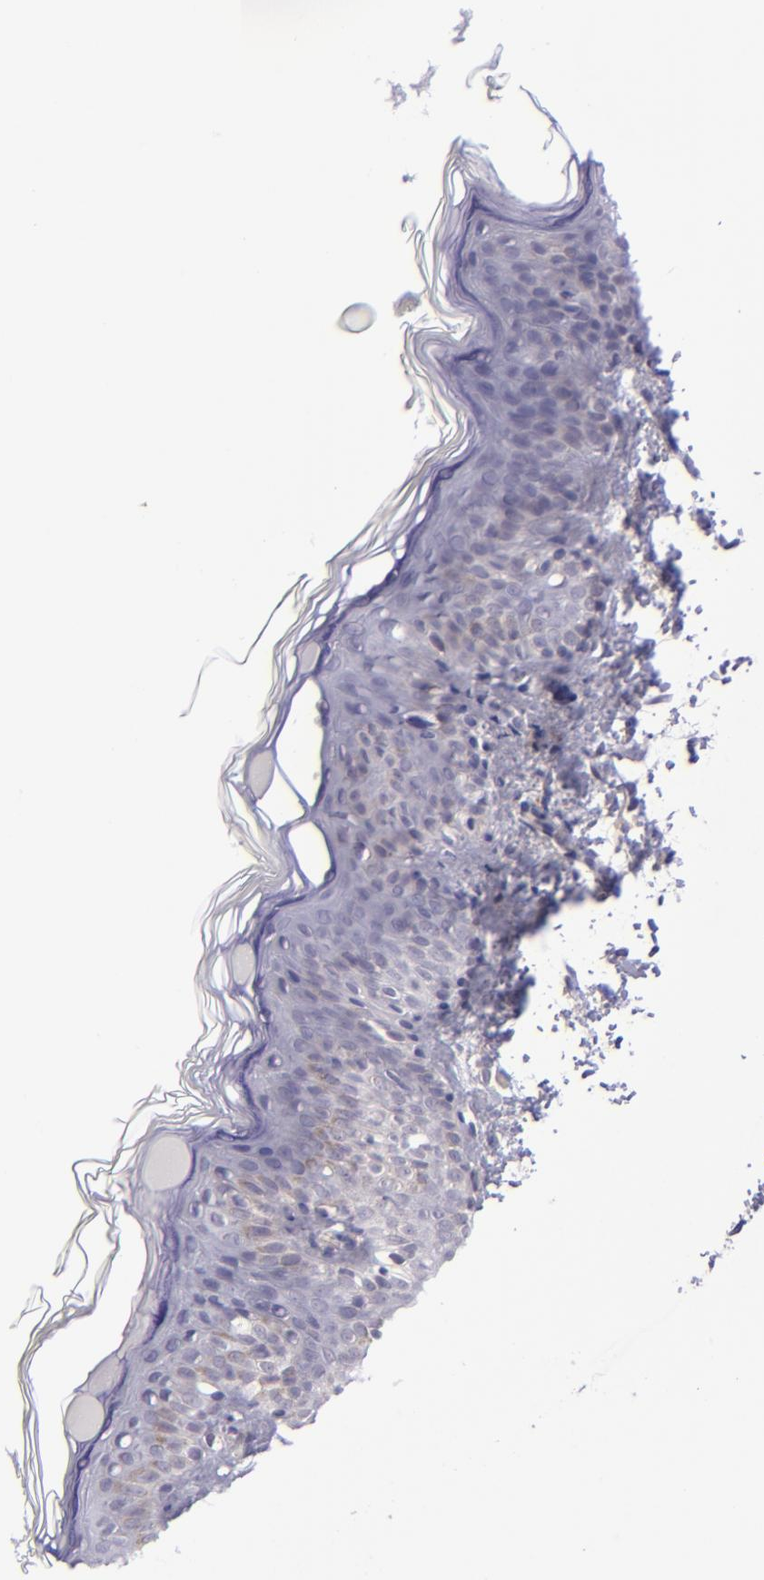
{"staining": {"intensity": "negative", "quantity": "none", "location": "none"}, "tissue": "skin", "cell_type": "Fibroblasts", "image_type": "normal", "snomed": [{"axis": "morphology", "description": "Normal tissue, NOS"}, {"axis": "topography", "description": "Skin"}], "caption": "High magnification brightfield microscopy of benign skin stained with DAB (brown) and counterstained with hematoxylin (blue): fibroblasts show no significant expression.", "gene": "CD48", "patient": {"sex": "female", "age": 4}}